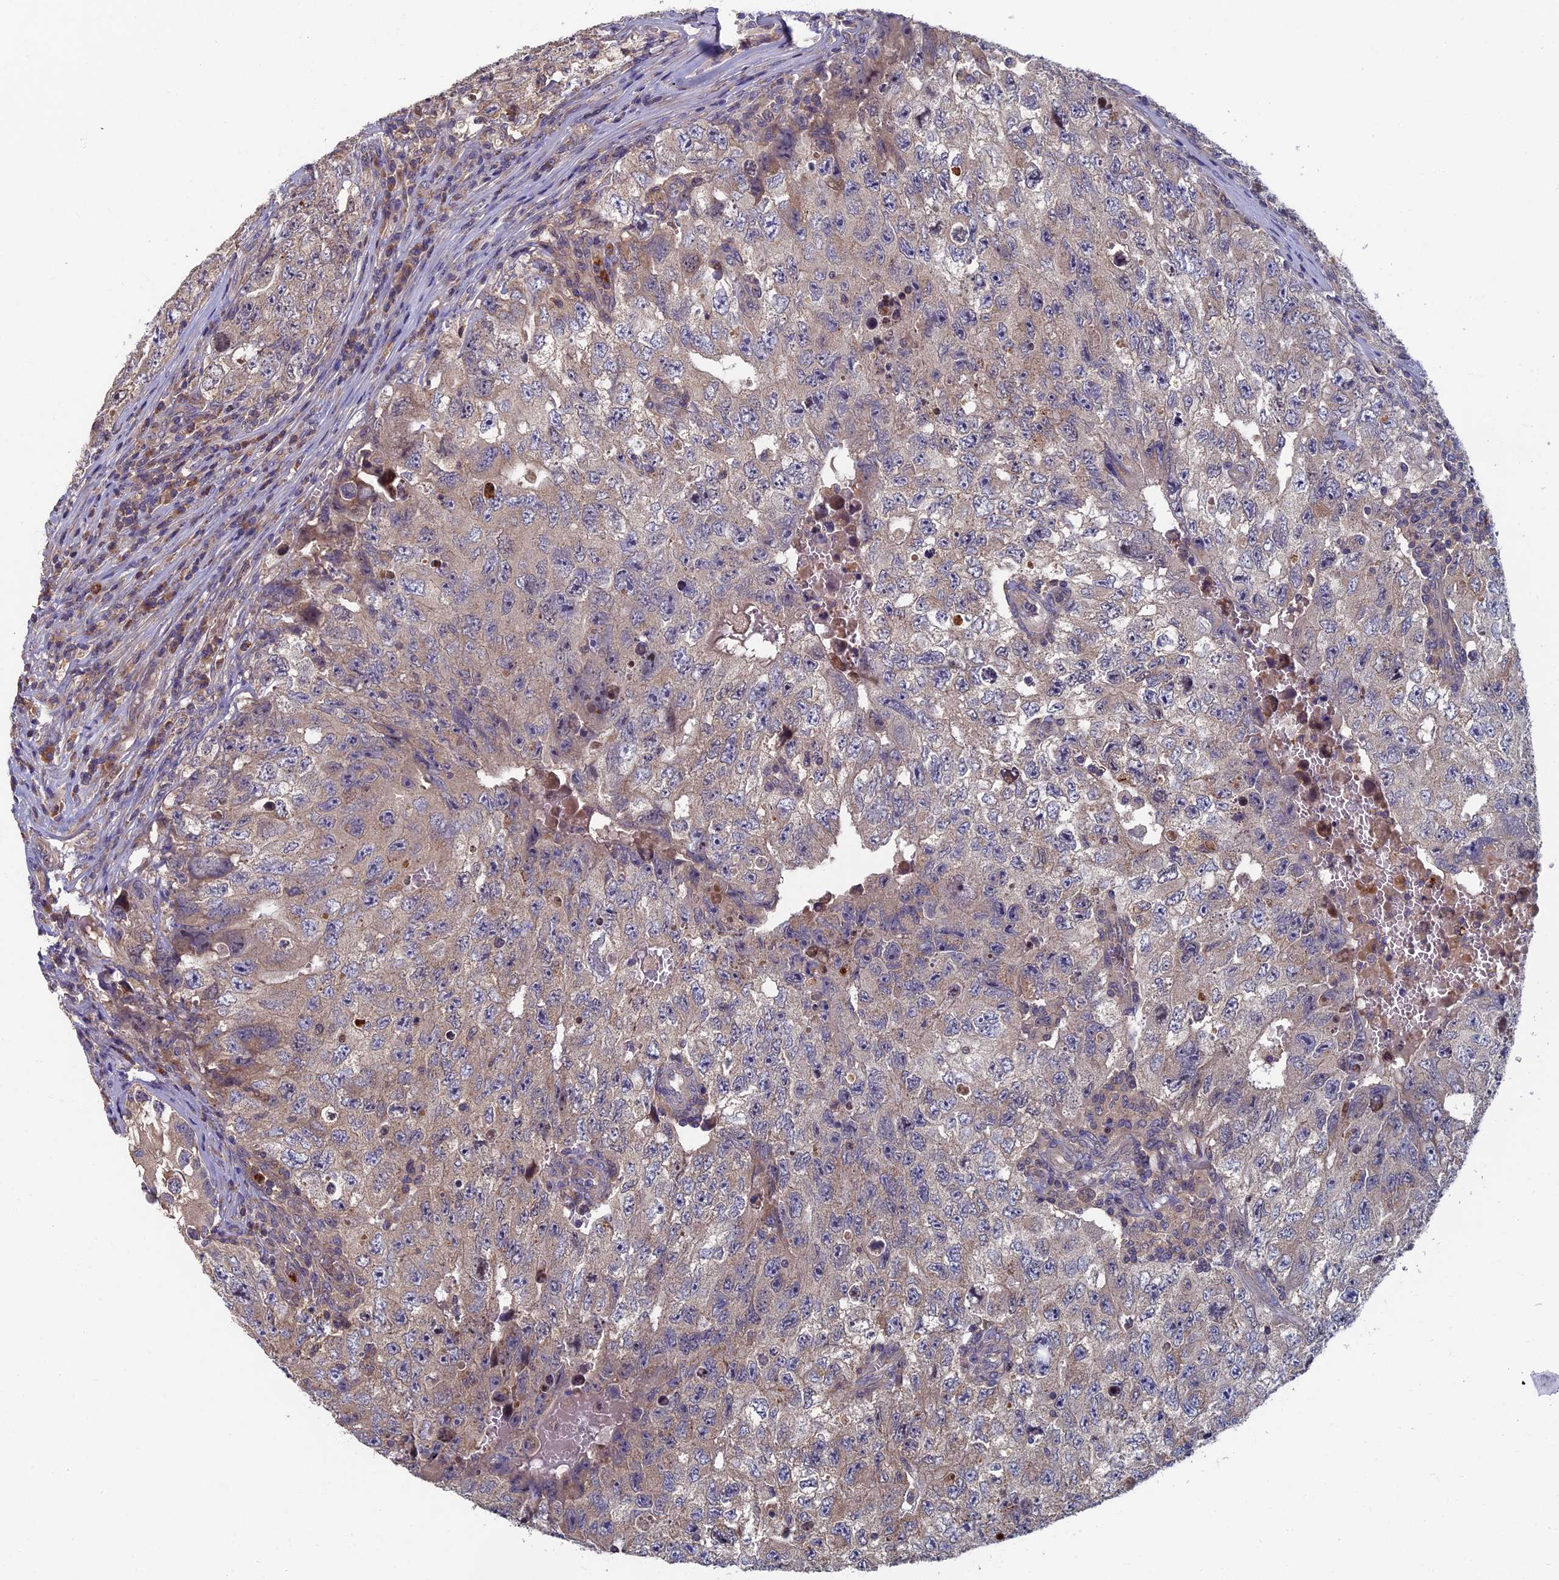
{"staining": {"intensity": "weak", "quantity": "25%-75%", "location": "cytoplasmic/membranous"}, "tissue": "testis cancer", "cell_type": "Tumor cells", "image_type": "cancer", "snomed": [{"axis": "morphology", "description": "Carcinoma, Embryonal, NOS"}, {"axis": "topography", "description": "Testis"}], "caption": "An immunohistochemistry image of neoplastic tissue is shown. Protein staining in brown labels weak cytoplasmic/membranous positivity in testis cancer within tumor cells. The staining was performed using DAB, with brown indicating positive protein expression. Nuclei are stained blue with hematoxylin.", "gene": "TNK2", "patient": {"sex": "male", "age": 17}}